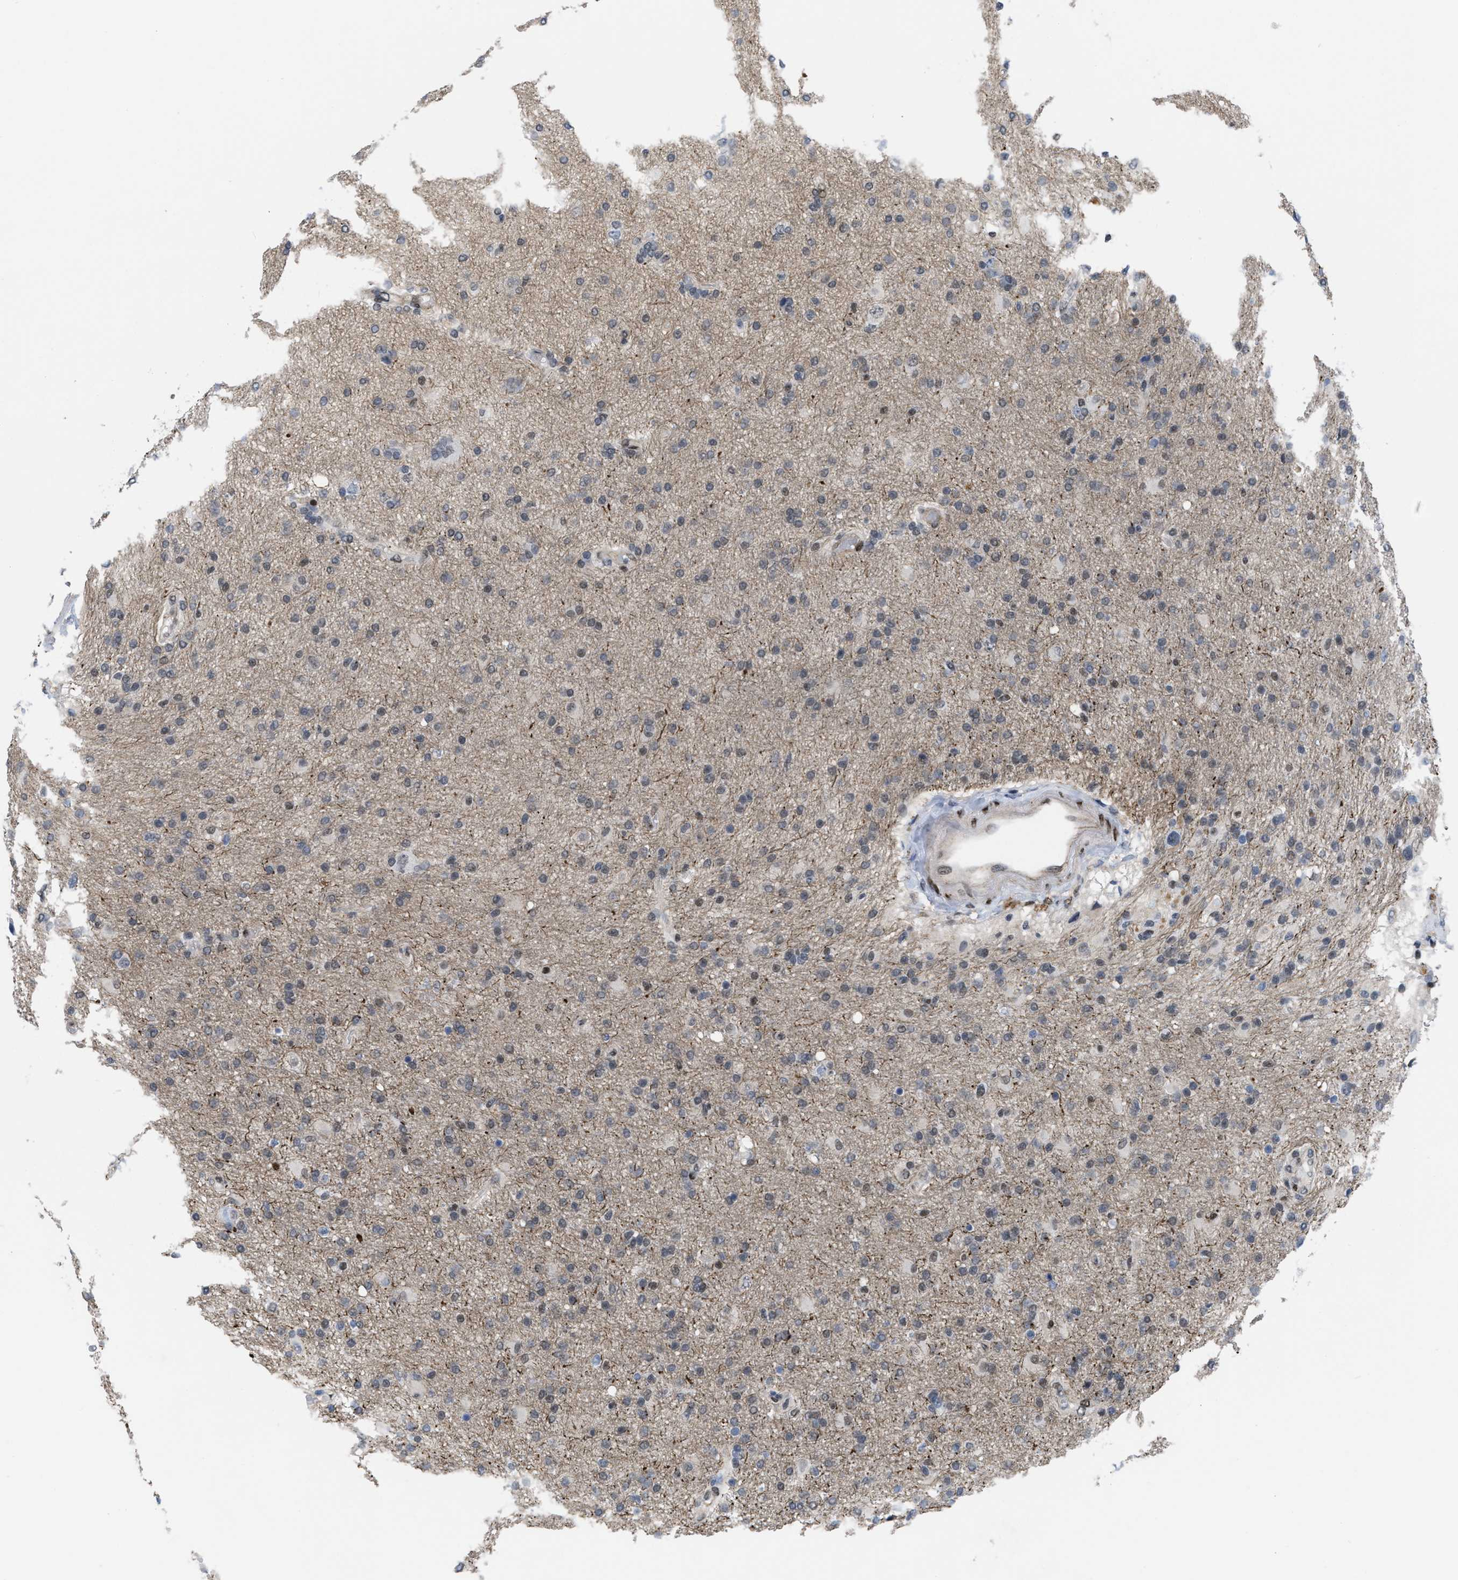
{"staining": {"intensity": "weak", "quantity": "<25%", "location": "nuclear"}, "tissue": "glioma", "cell_type": "Tumor cells", "image_type": "cancer", "snomed": [{"axis": "morphology", "description": "Glioma, malignant, High grade"}, {"axis": "topography", "description": "Brain"}], "caption": "High power microscopy histopathology image of an IHC micrograph of glioma, revealing no significant staining in tumor cells. Brightfield microscopy of IHC stained with DAB (3,3'-diaminobenzidine) (brown) and hematoxylin (blue), captured at high magnification.", "gene": "MIER1", "patient": {"sex": "male", "age": 72}}